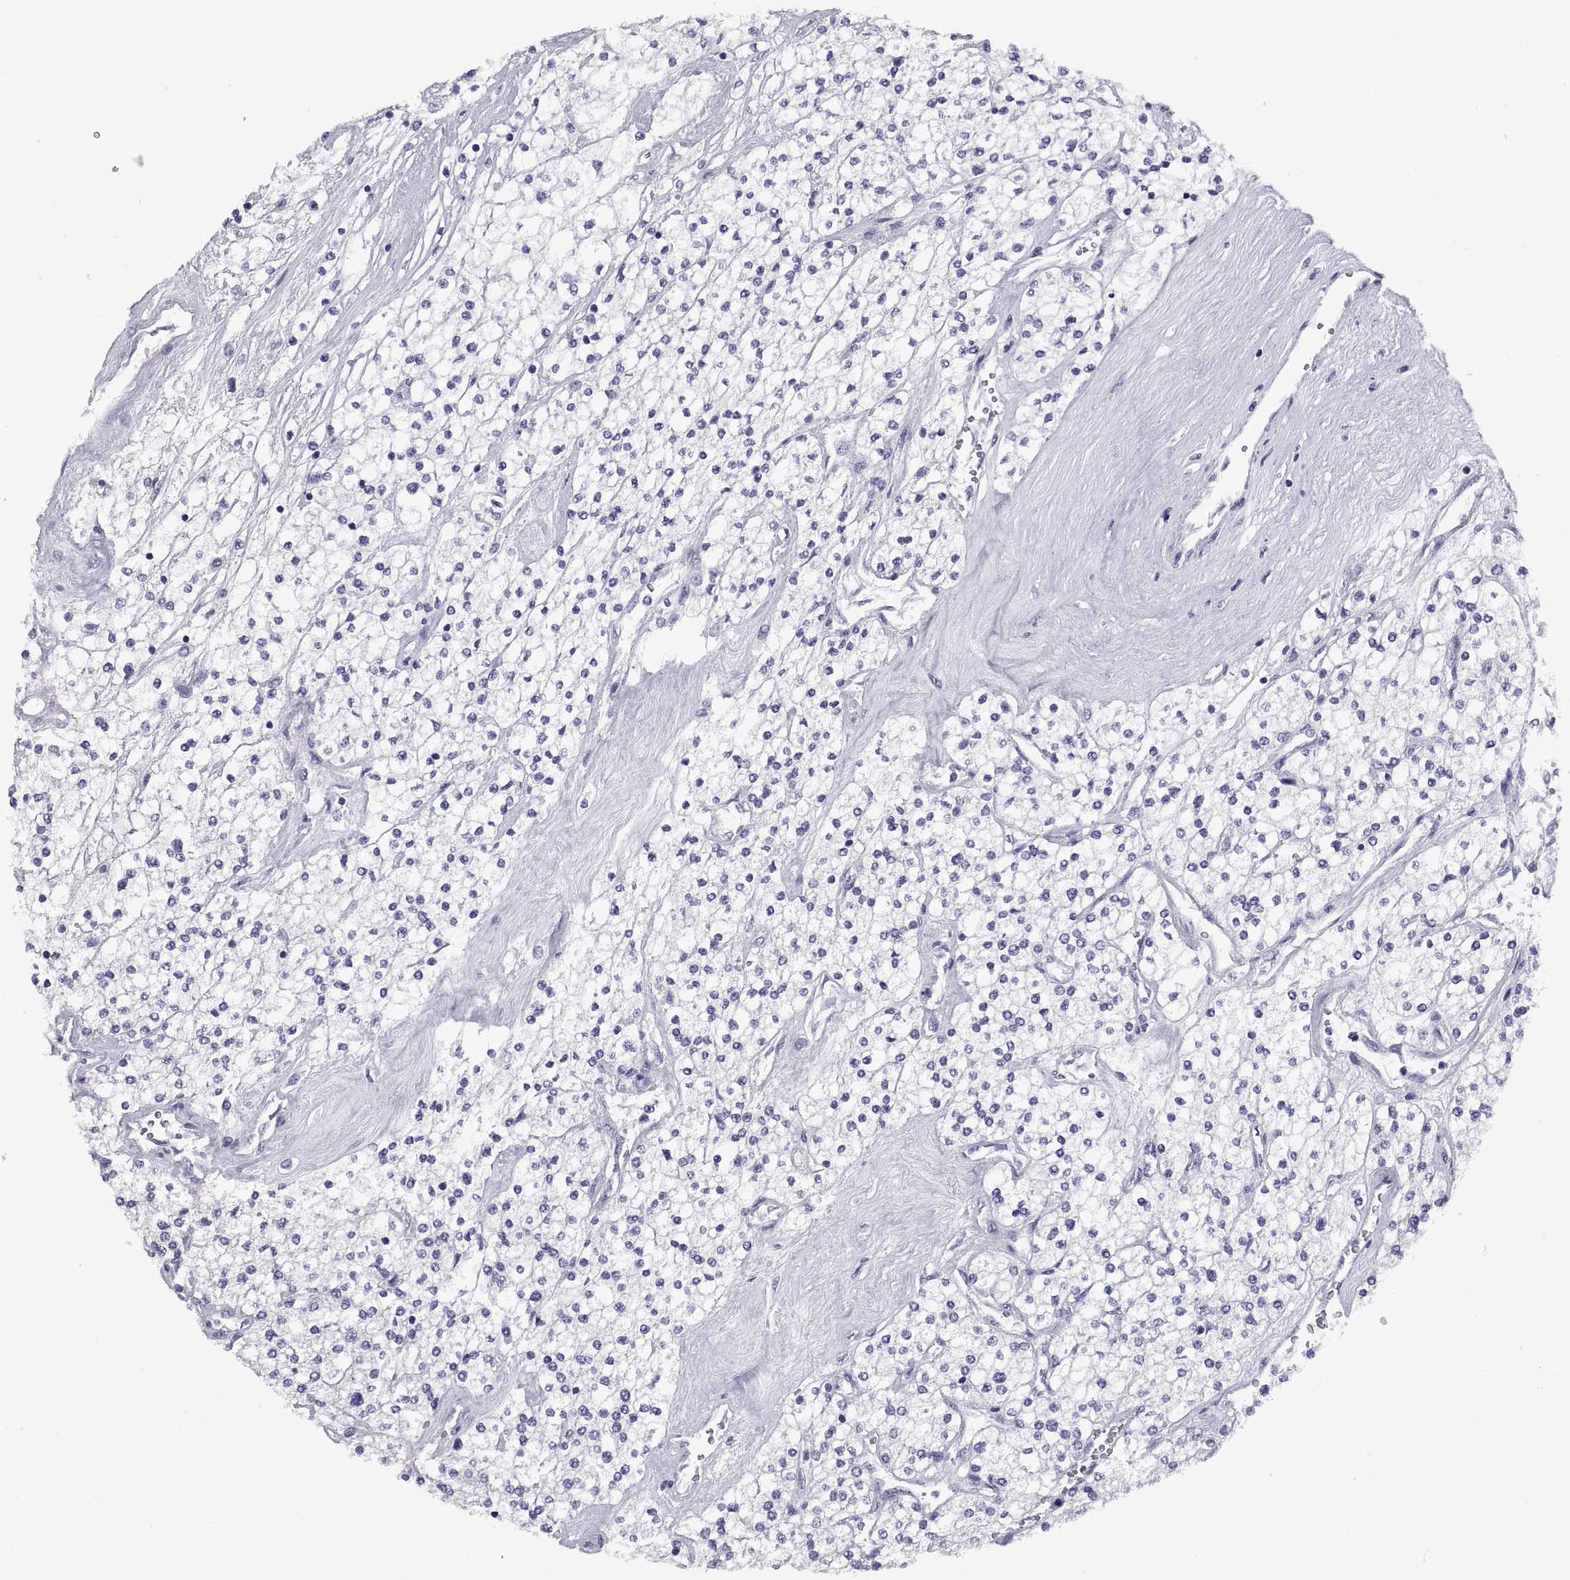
{"staining": {"intensity": "negative", "quantity": "none", "location": "none"}, "tissue": "renal cancer", "cell_type": "Tumor cells", "image_type": "cancer", "snomed": [{"axis": "morphology", "description": "Adenocarcinoma, NOS"}, {"axis": "topography", "description": "Kidney"}], "caption": "Immunohistochemistry of human renal adenocarcinoma shows no expression in tumor cells.", "gene": "RGS20", "patient": {"sex": "male", "age": 80}}